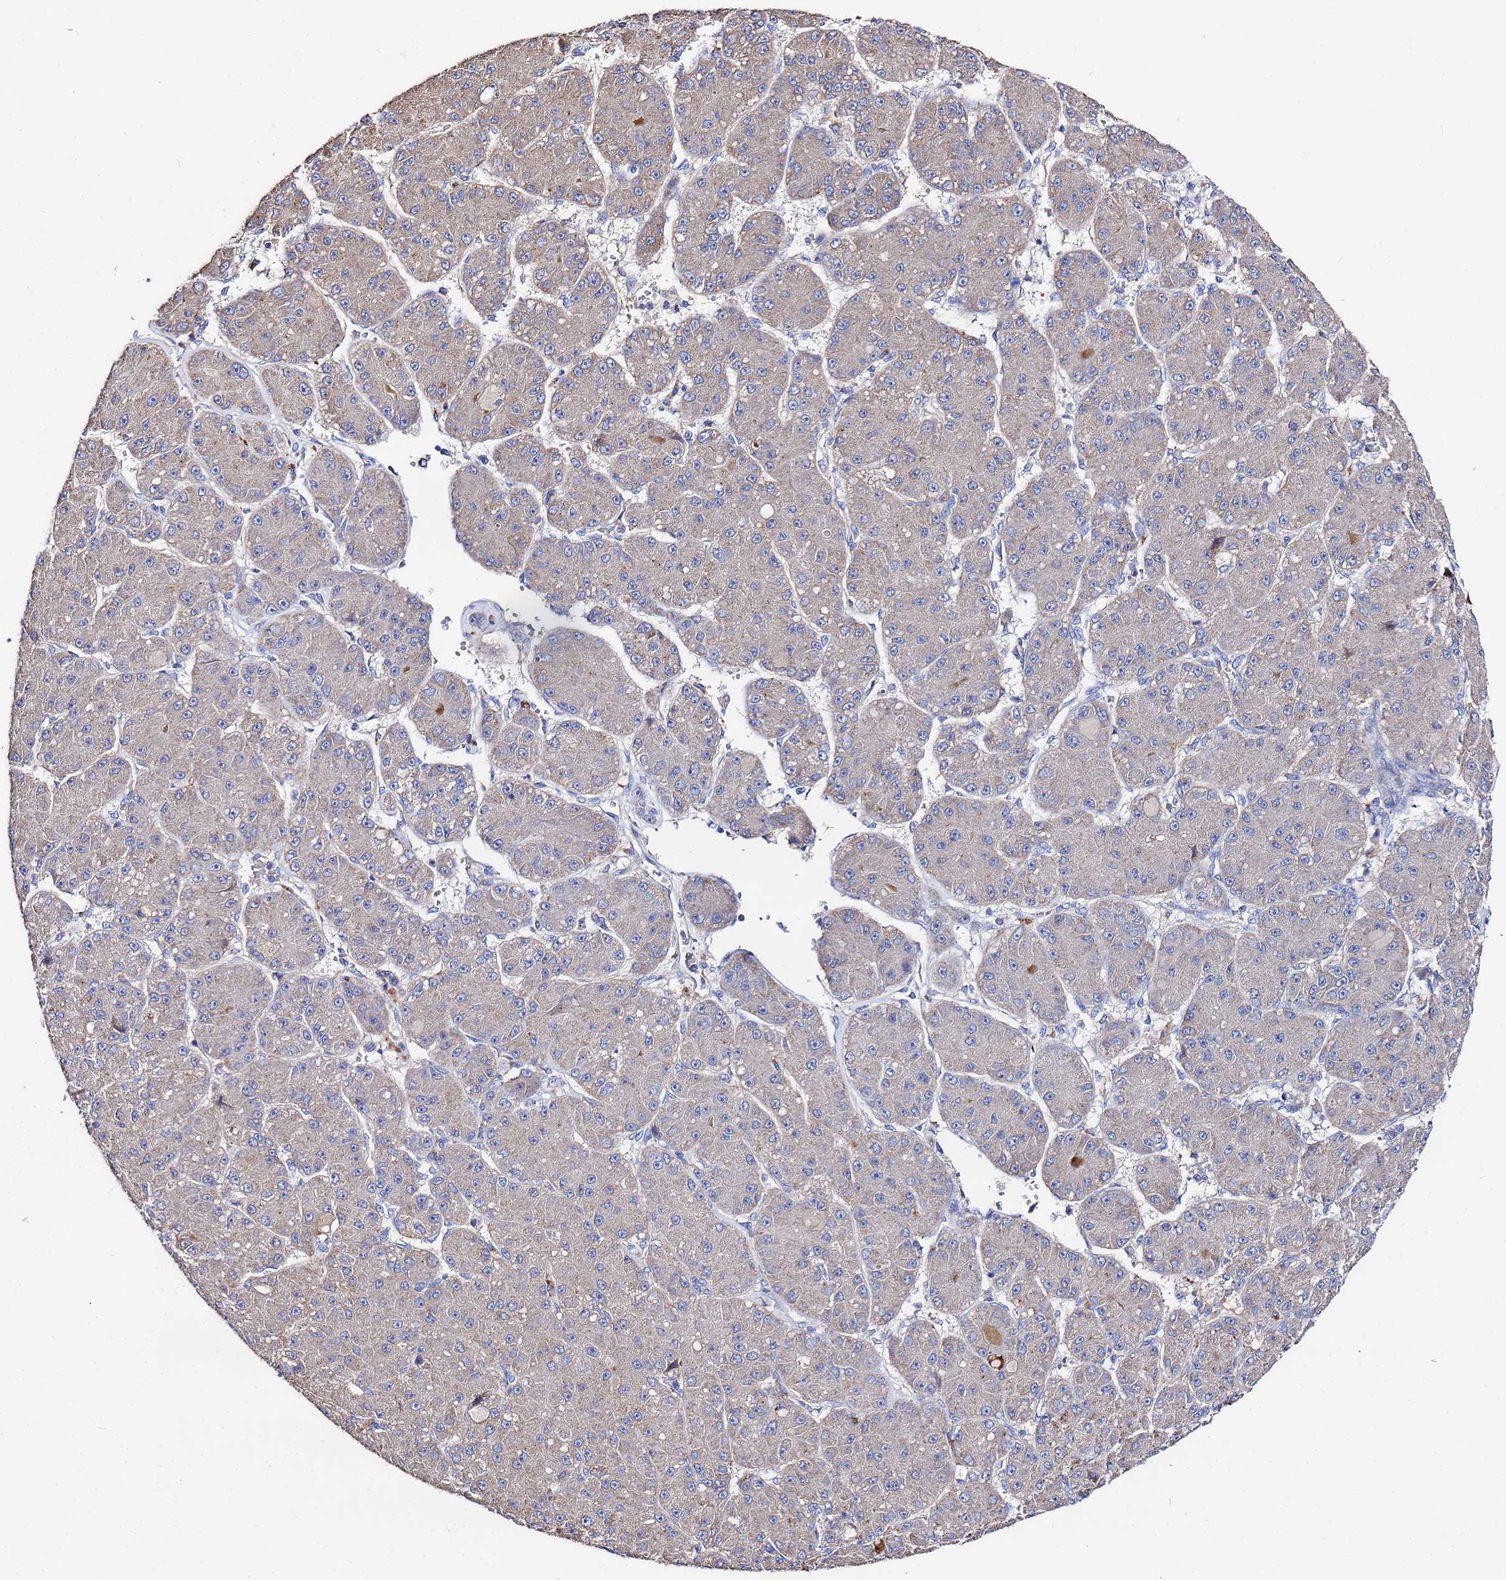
{"staining": {"intensity": "negative", "quantity": "none", "location": "none"}, "tissue": "liver cancer", "cell_type": "Tumor cells", "image_type": "cancer", "snomed": [{"axis": "morphology", "description": "Carcinoma, Hepatocellular, NOS"}, {"axis": "topography", "description": "Liver"}], "caption": "This is a image of immunohistochemistry staining of liver cancer (hepatocellular carcinoma), which shows no staining in tumor cells. (Brightfield microscopy of DAB (3,3'-diaminobenzidine) immunohistochemistry (IHC) at high magnification).", "gene": "TCP10L", "patient": {"sex": "male", "age": 67}}